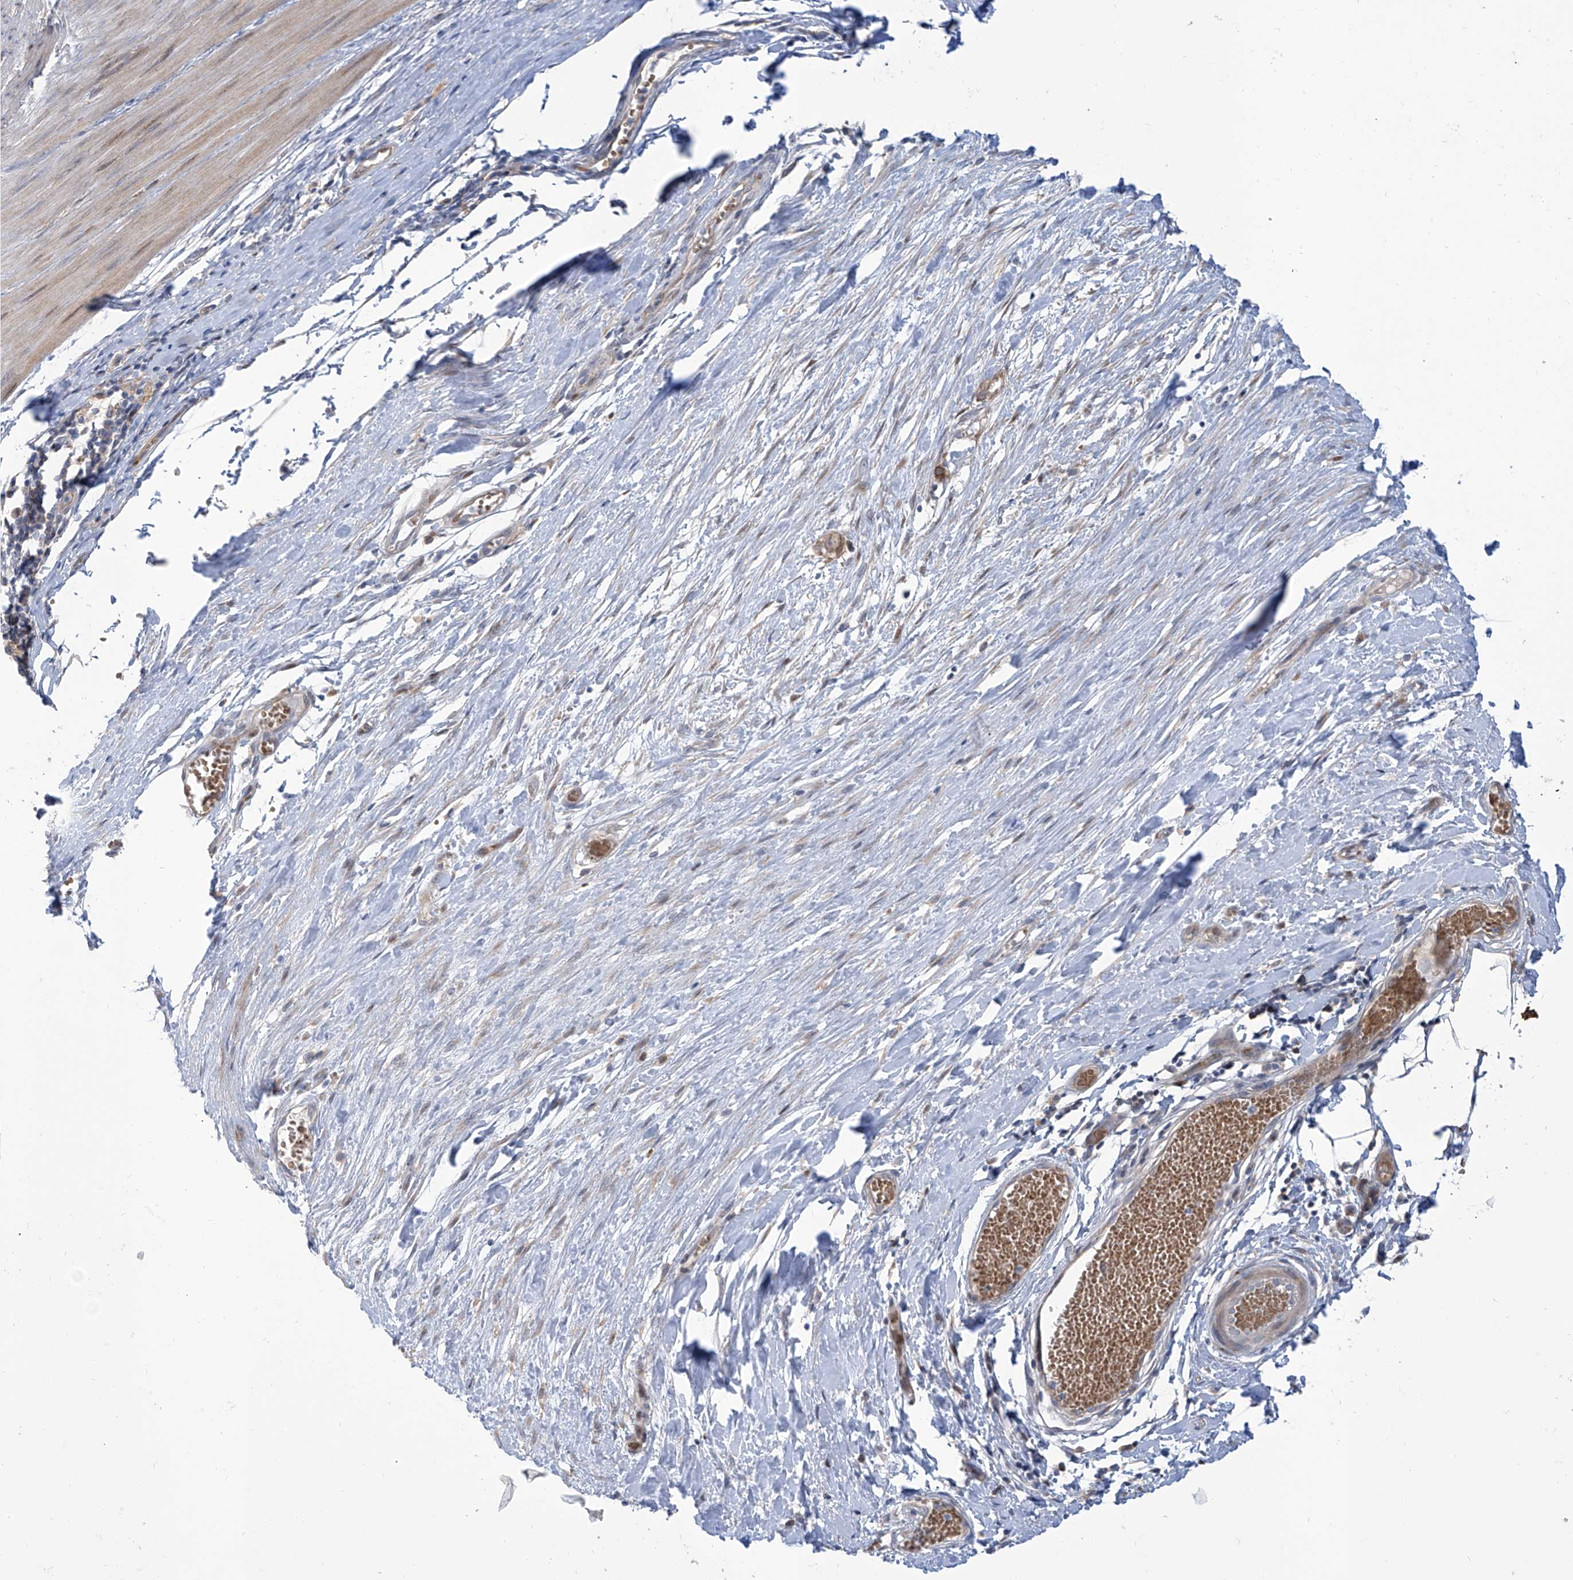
{"staining": {"intensity": "weak", "quantity": "<25%", "location": "cytoplasmic/membranous,nuclear"}, "tissue": "smooth muscle", "cell_type": "Smooth muscle cells", "image_type": "normal", "snomed": [{"axis": "morphology", "description": "Normal tissue, NOS"}, {"axis": "morphology", "description": "Adenocarcinoma, NOS"}, {"axis": "topography", "description": "Colon"}, {"axis": "topography", "description": "Peripheral nerve tissue"}], "caption": "This micrograph is of normal smooth muscle stained with immunohistochemistry to label a protein in brown with the nuclei are counter-stained blue. There is no positivity in smooth muscle cells.", "gene": "LRRC1", "patient": {"sex": "male", "age": 14}}